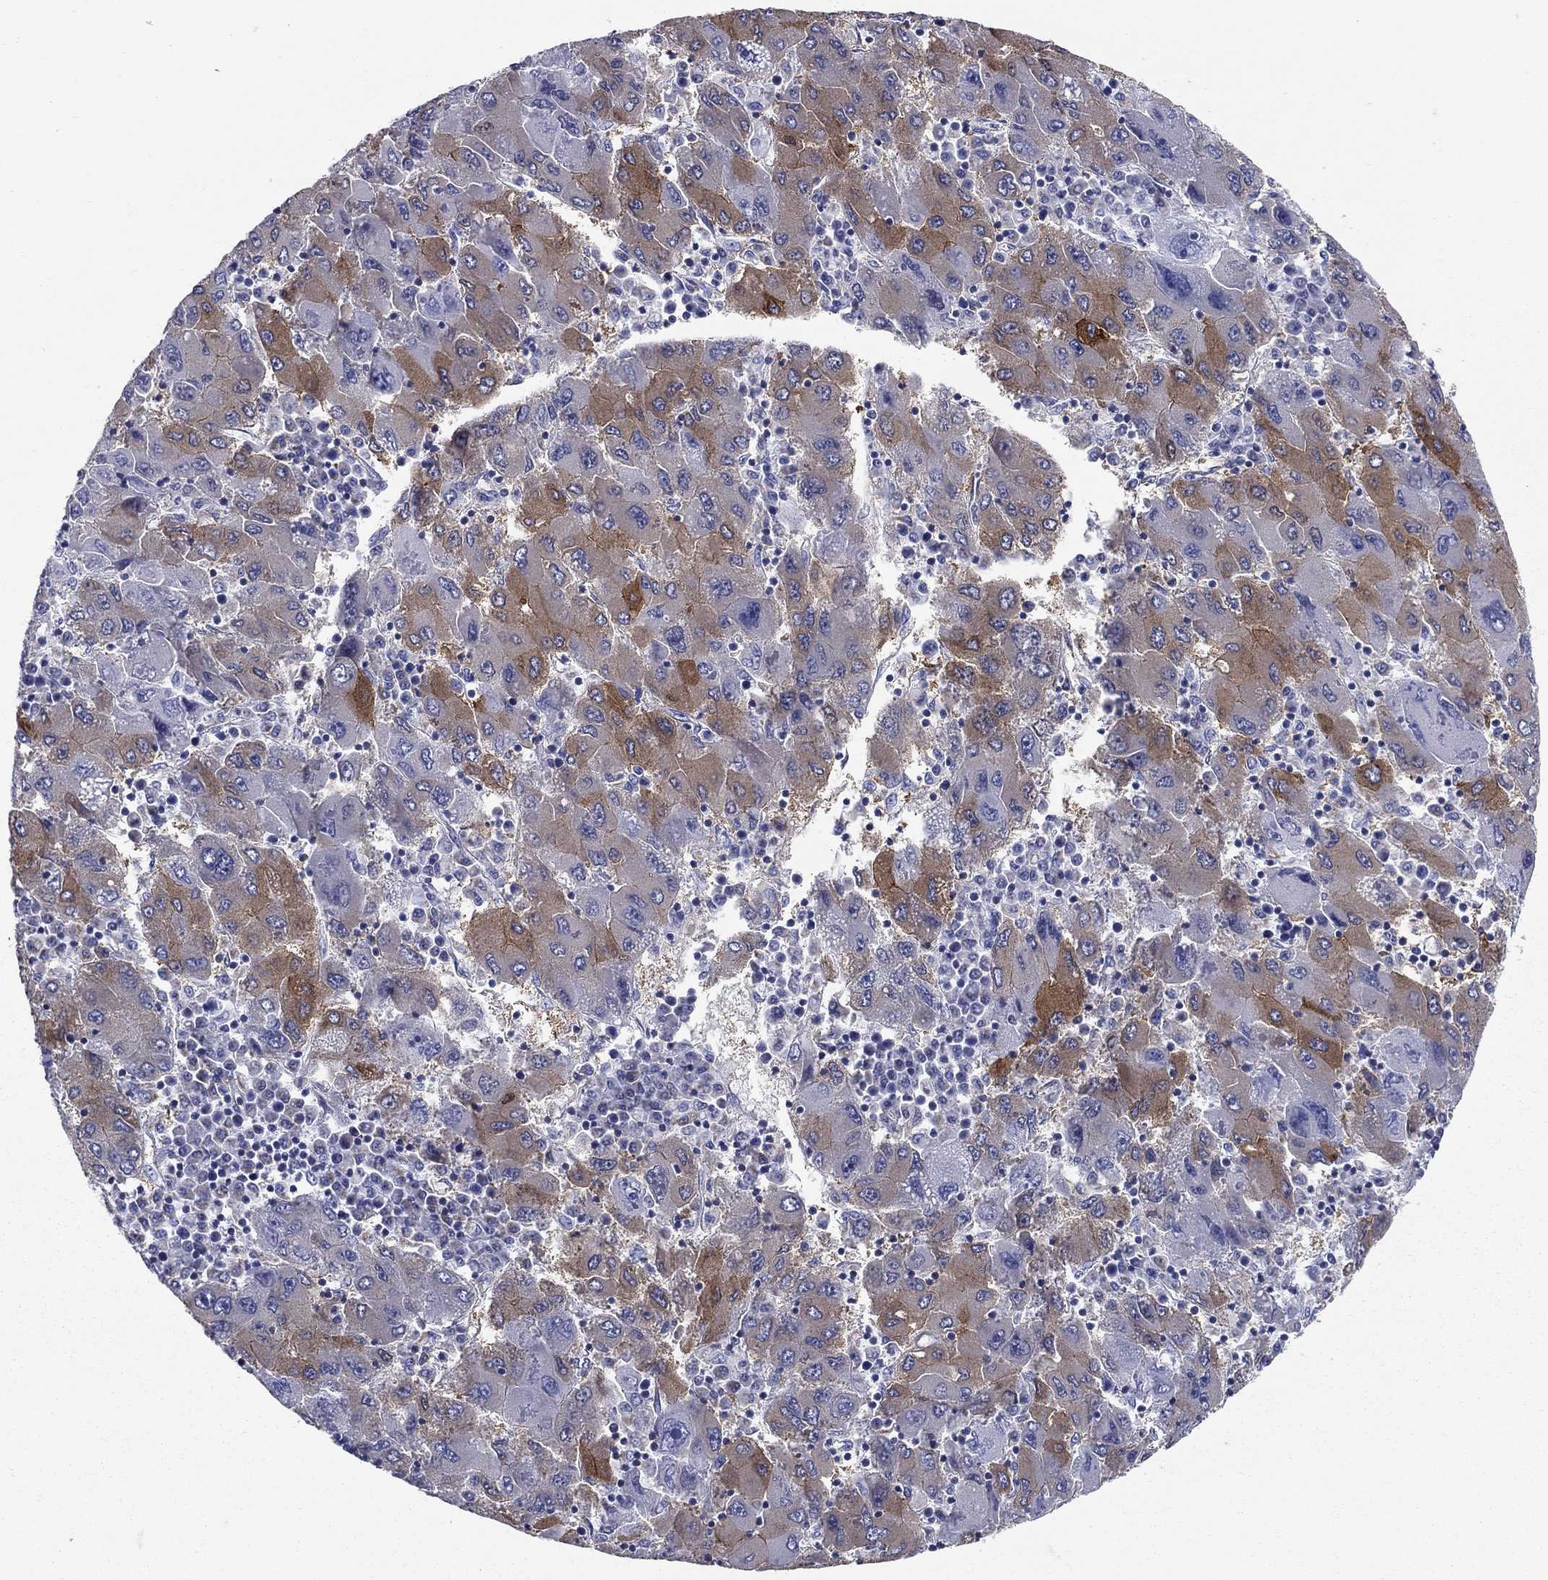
{"staining": {"intensity": "strong", "quantity": "25%-75%", "location": "cytoplasmic/membranous"}, "tissue": "liver cancer", "cell_type": "Tumor cells", "image_type": "cancer", "snomed": [{"axis": "morphology", "description": "Carcinoma, Hepatocellular, NOS"}, {"axis": "topography", "description": "Liver"}], "caption": "There is high levels of strong cytoplasmic/membranous expression in tumor cells of hepatocellular carcinoma (liver), as demonstrated by immunohistochemical staining (brown color).", "gene": "UPB1", "patient": {"sex": "male", "age": 75}}